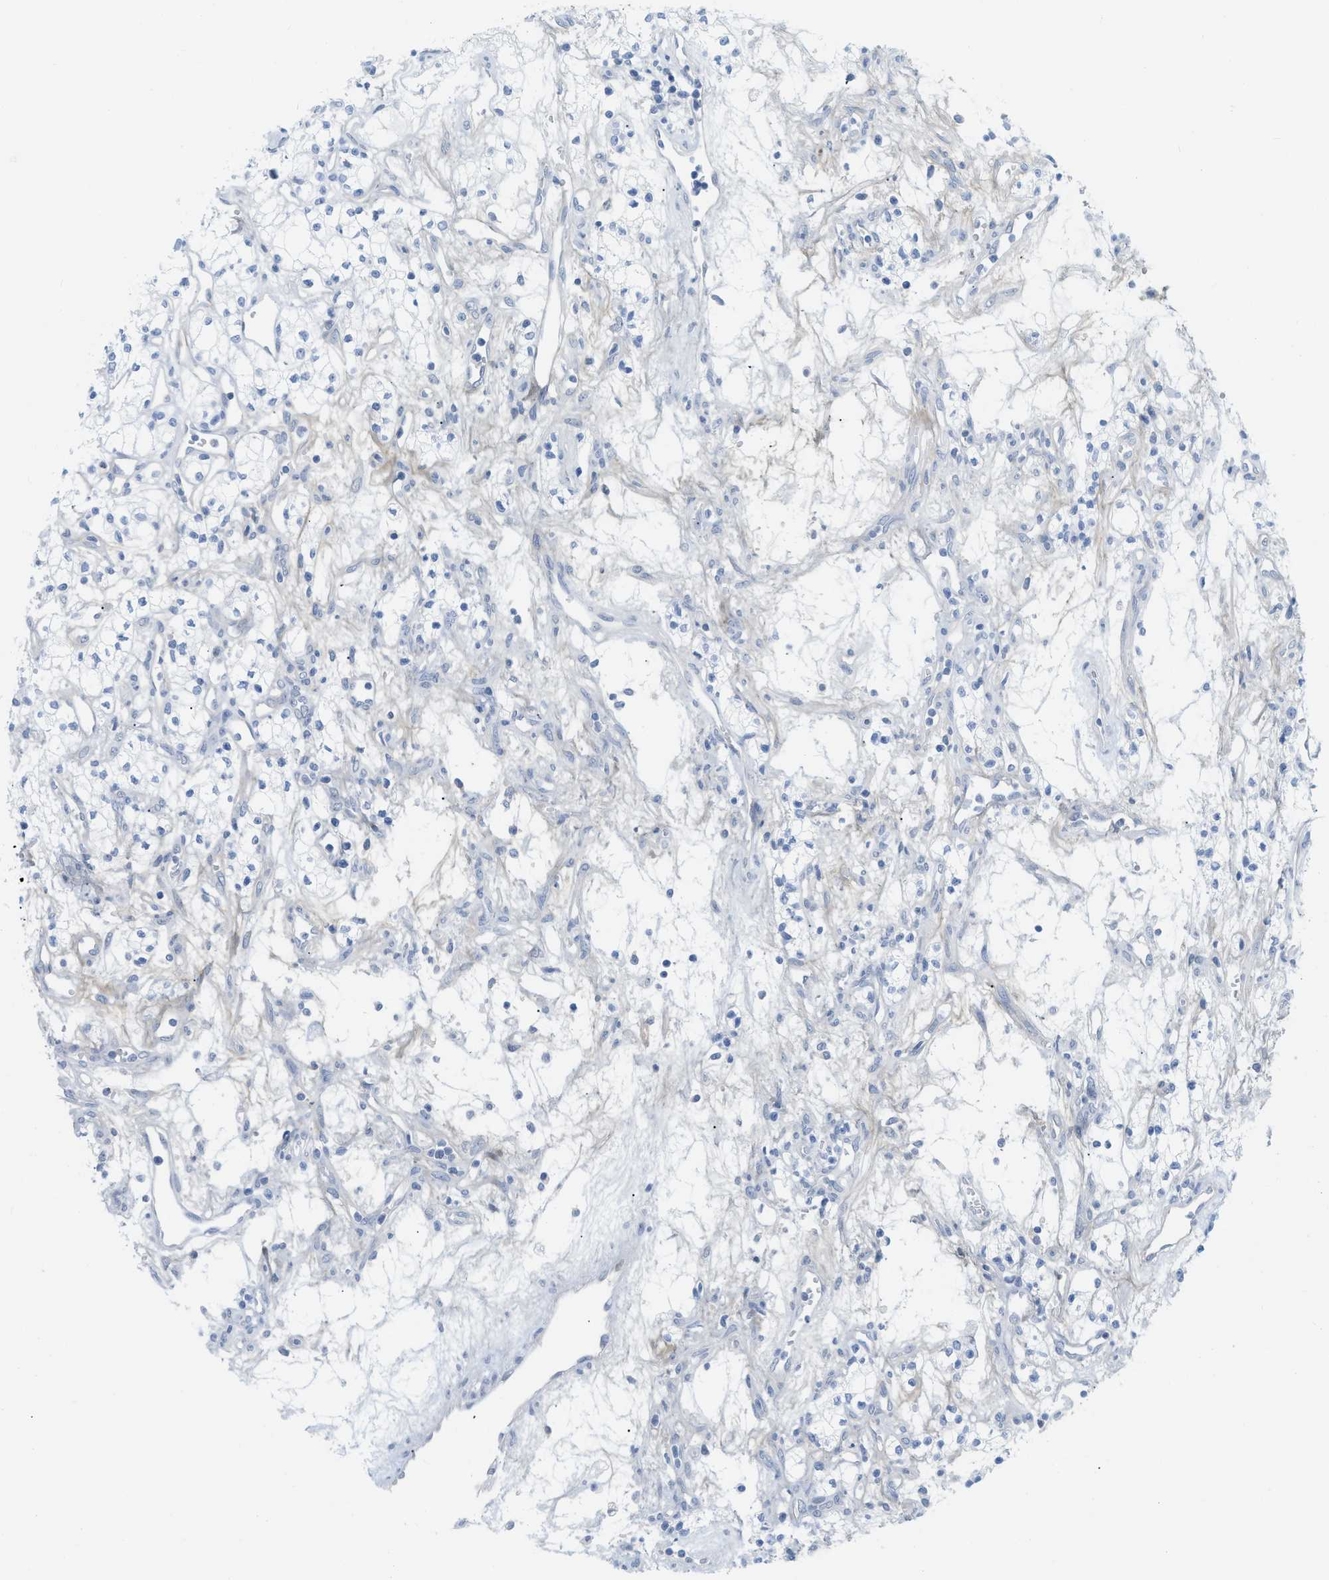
{"staining": {"intensity": "negative", "quantity": "none", "location": "none"}, "tissue": "renal cancer", "cell_type": "Tumor cells", "image_type": "cancer", "snomed": [{"axis": "morphology", "description": "Adenocarcinoma, NOS"}, {"axis": "topography", "description": "Kidney"}], "caption": "Tumor cells show no significant protein positivity in adenocarcinoma (renal).", "gene": "HLTF", "patient": {"sex": "male", "age": 59}}